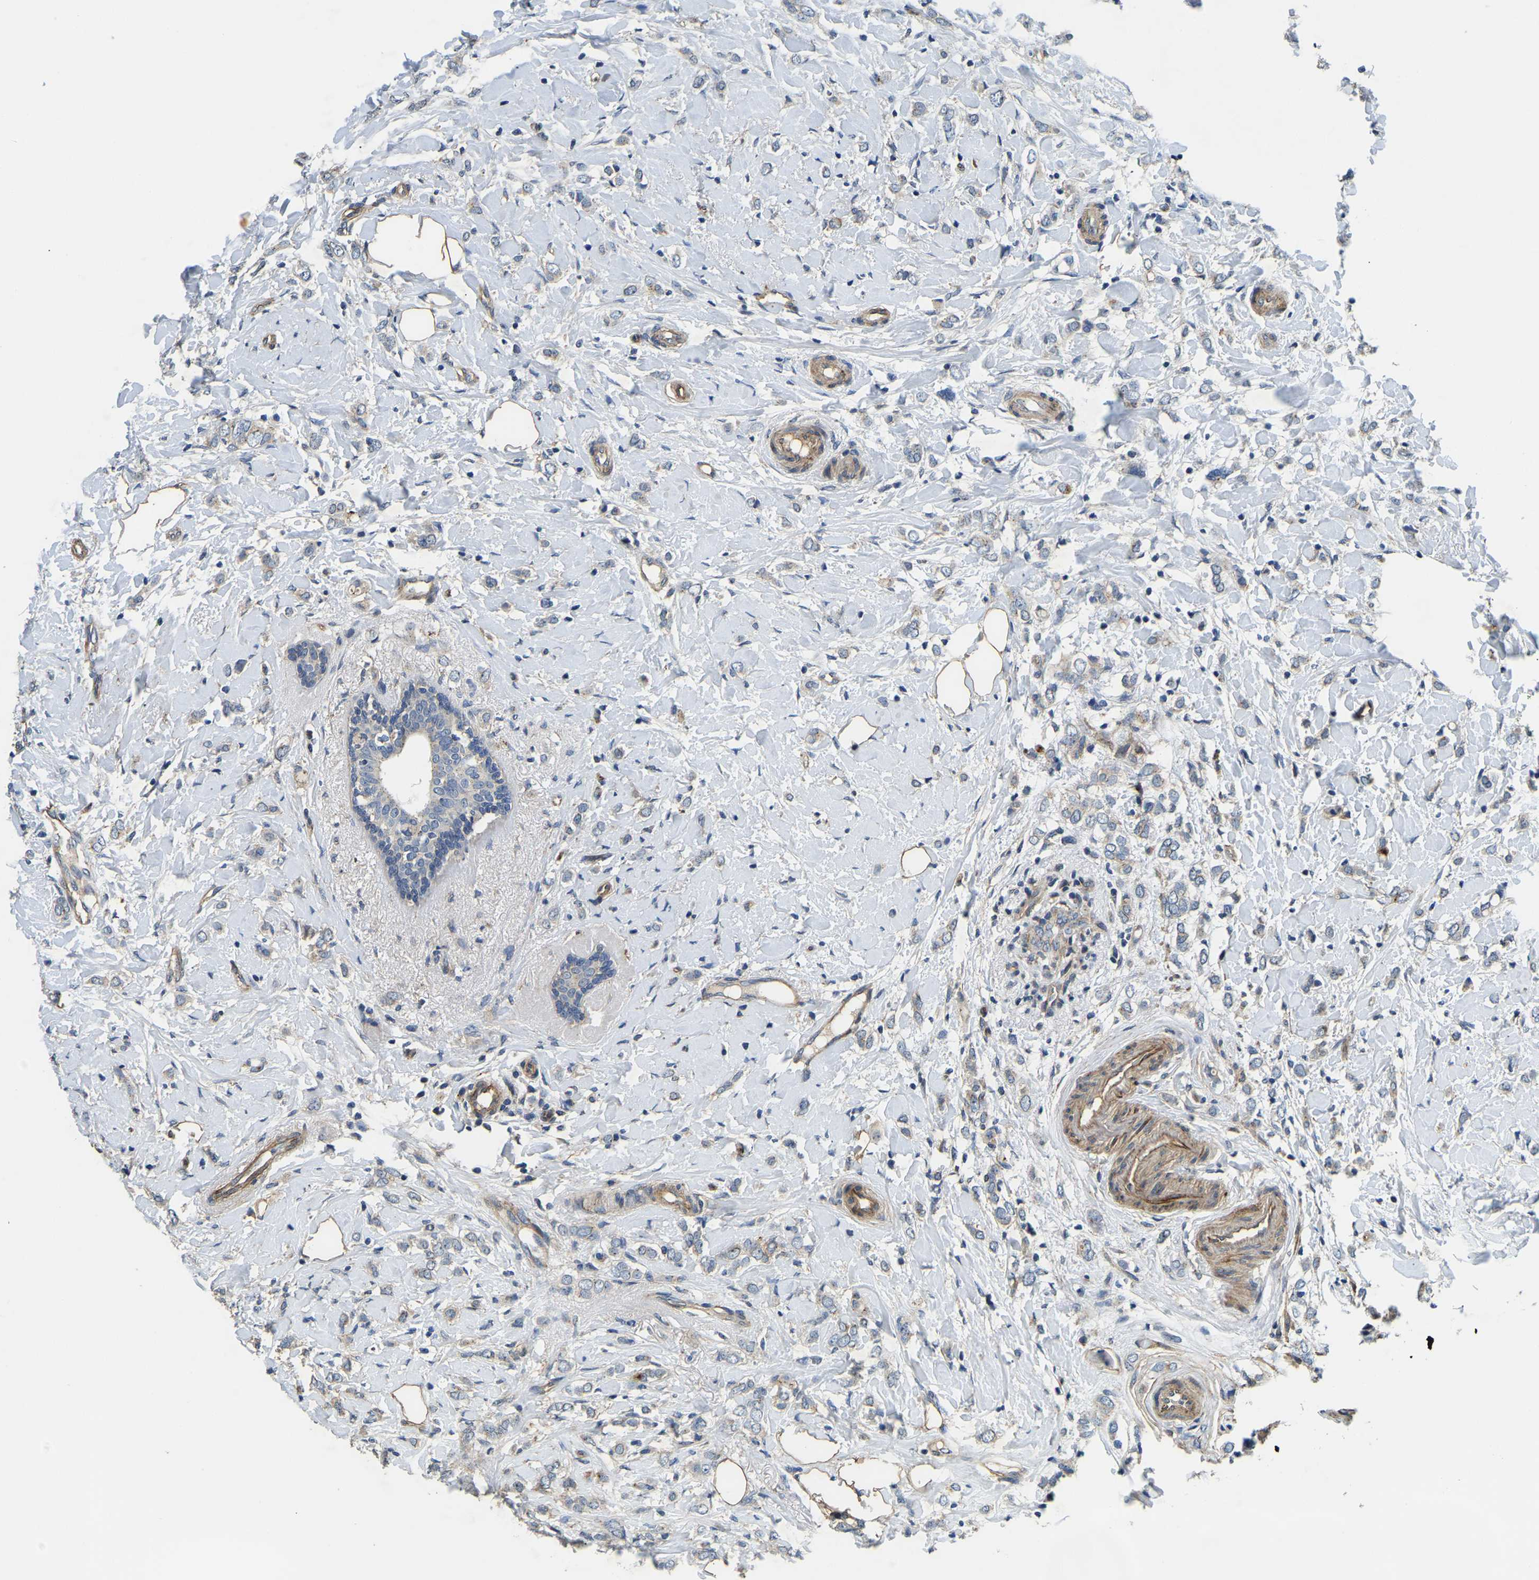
{"staining": {"intensity": "moderate", "quantity": "<25%", "location": "cytoplasmic/membranous"}, "tissue": "breast cancer", "cell_type": "Tumor cells", "image_type": "cancer", "snomed": [{"axis": "morphology", "description": "Normal tissue, NOS"}, {"axis": "morphology", "description": "Lobular carcinoma"}, {"axis": "topography", "description": "Breast"}], "caption": "This image reveals immunohistochemistry (IHC) staining of lobular carcinoma (breast), with low moderate cytoplasmic/membranous positivity in about <25% of tumor cells.", "gene": "RNF39", "patient": {"sex": "female", "age": 47}}